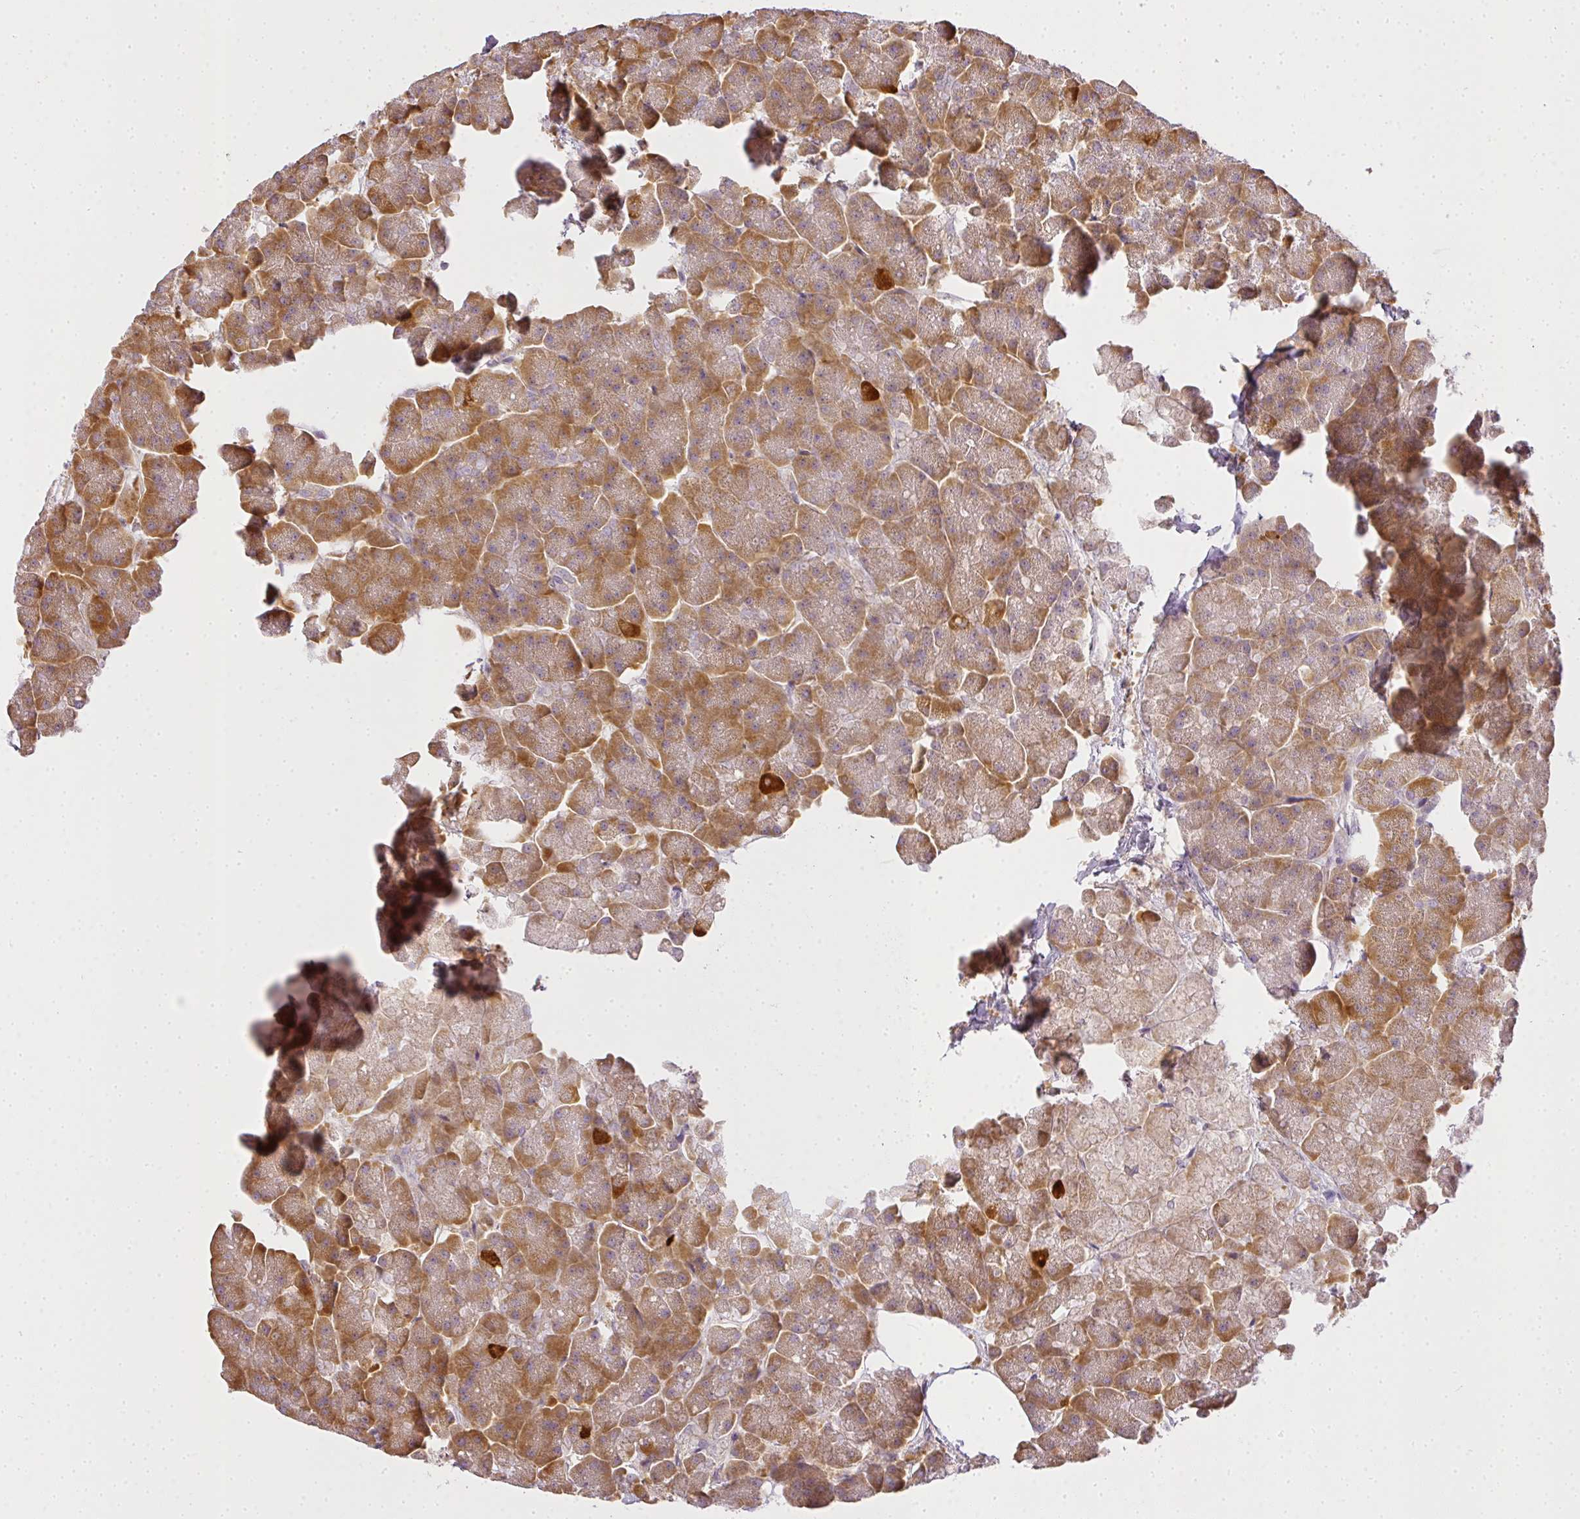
{"staining": {"intensity": "moderate", "quantity": ">75%", "location": "cytoplasmic/membranous"}, "tissue": "pancreas", "cell_type": "Exocrine glandular cells", "image_type": "normal", "snomed": [{"axis": "morphology", "description": "Normal tissue, NOS"}, {"axis": "topography", "description": "Pancreas"}, {"axis": "topography", "description": "Peripheral nerve tissue"}], "caption": "High-magnification brightfield microscopy of unremarkable pancreas stained with DAB (brown) and counterstained with hematoxylin (blue). exocrine glandular cells exhibit moderate cytoplasmic/membranous positivity is identified in approximately>75% of cells.", "gene": "MED19", "patient": {"sex": "male", "age": 54}}